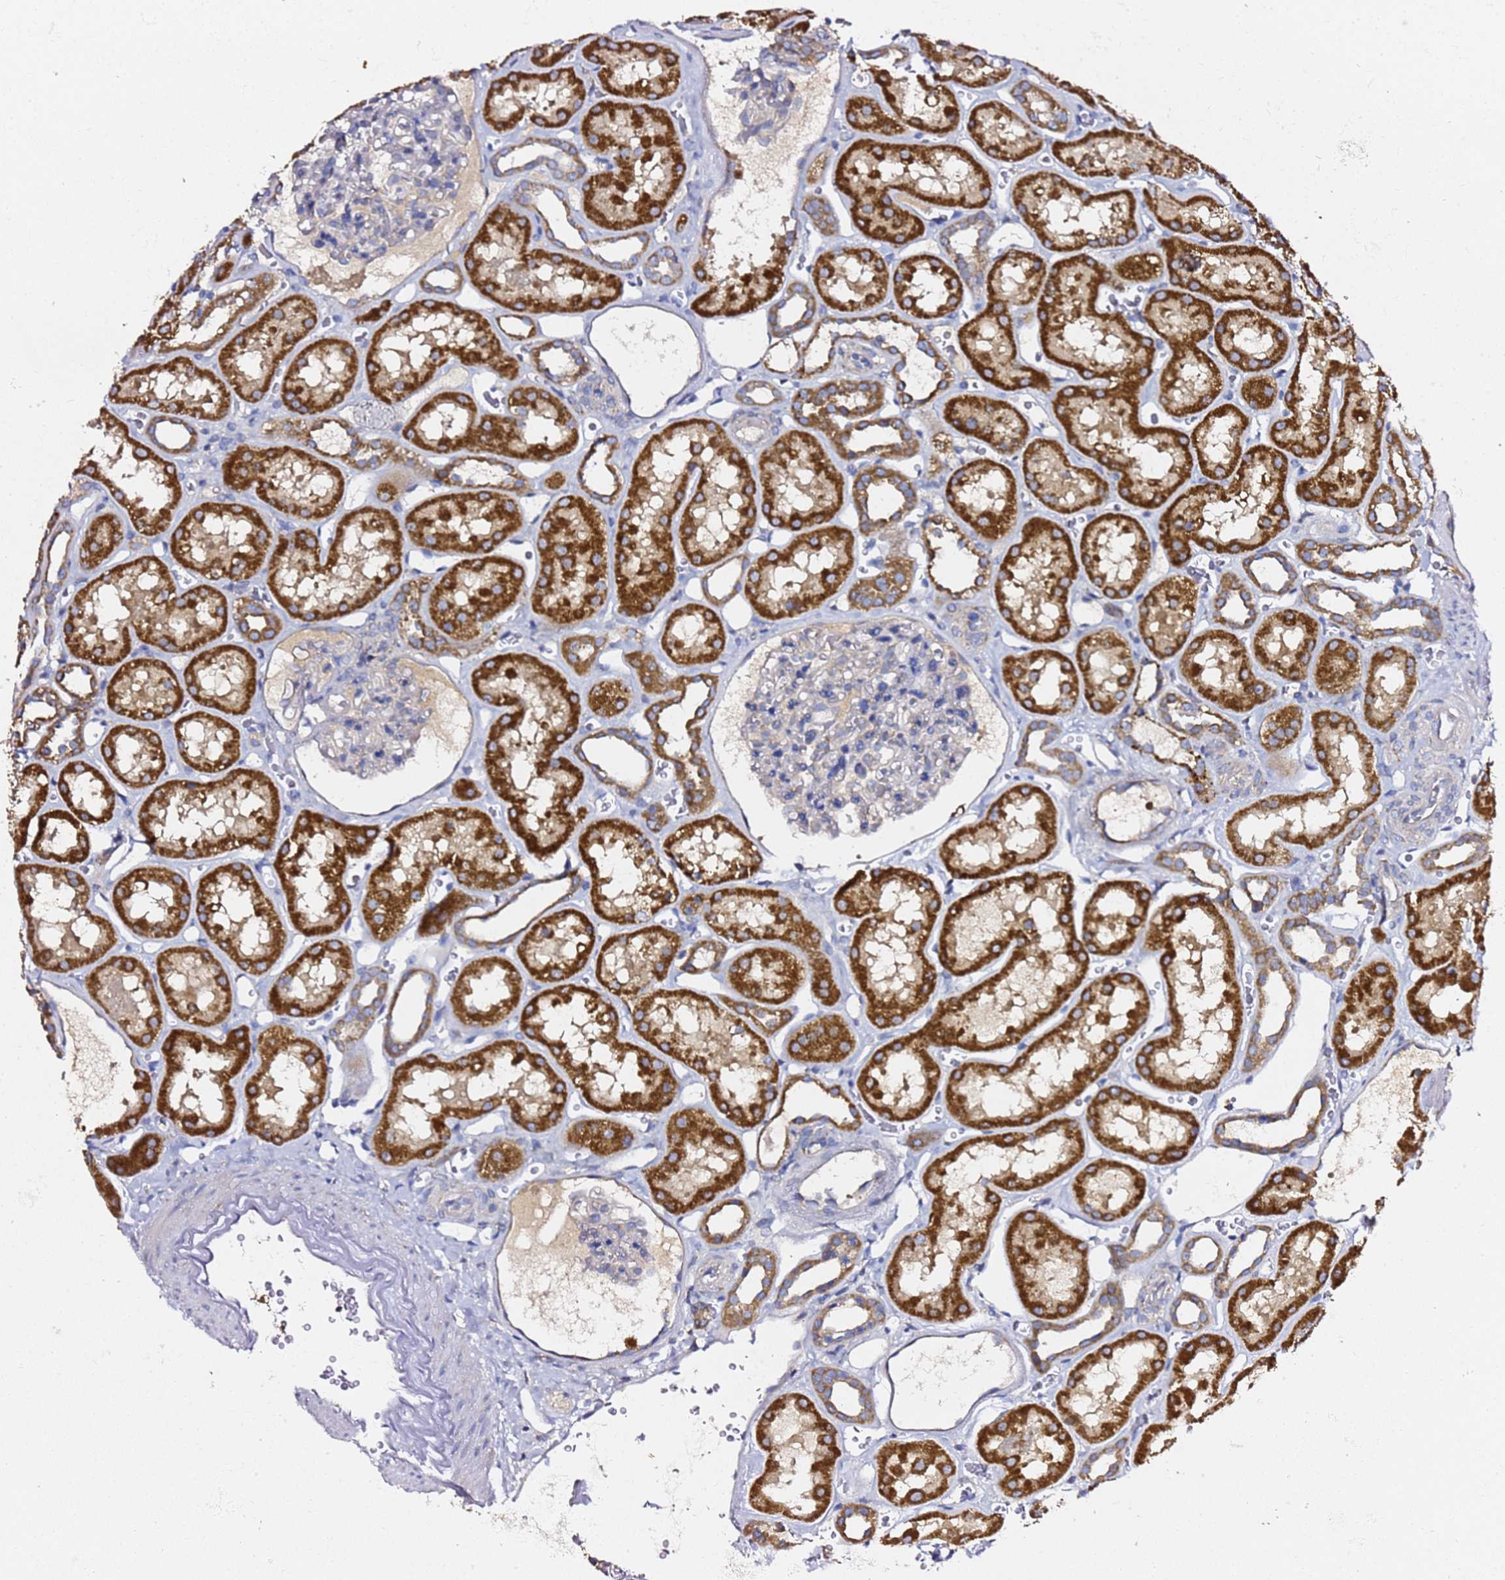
{"staining": {"intensity": "moderate", "quantity": "<25%", "location": "cytoplasmic/membranous"}, "tissue": "kidney", "cell_type": "Cells in glomeruli", "image_type": "normal", "snomed": [{"axis": "morphology", "description": "Normal tissue, NOS"}, {"axis": "topography", "description": "Kidney"}], "caption": "An immunohistochemistry image of normal tissue is shown. Protein staining in brown highlights moderate cytoplasmic/membranous positivity in kidney within cells in glomeruli.", "gene": "C19orf12", "patient": {"sex": "female", "age": 41}}